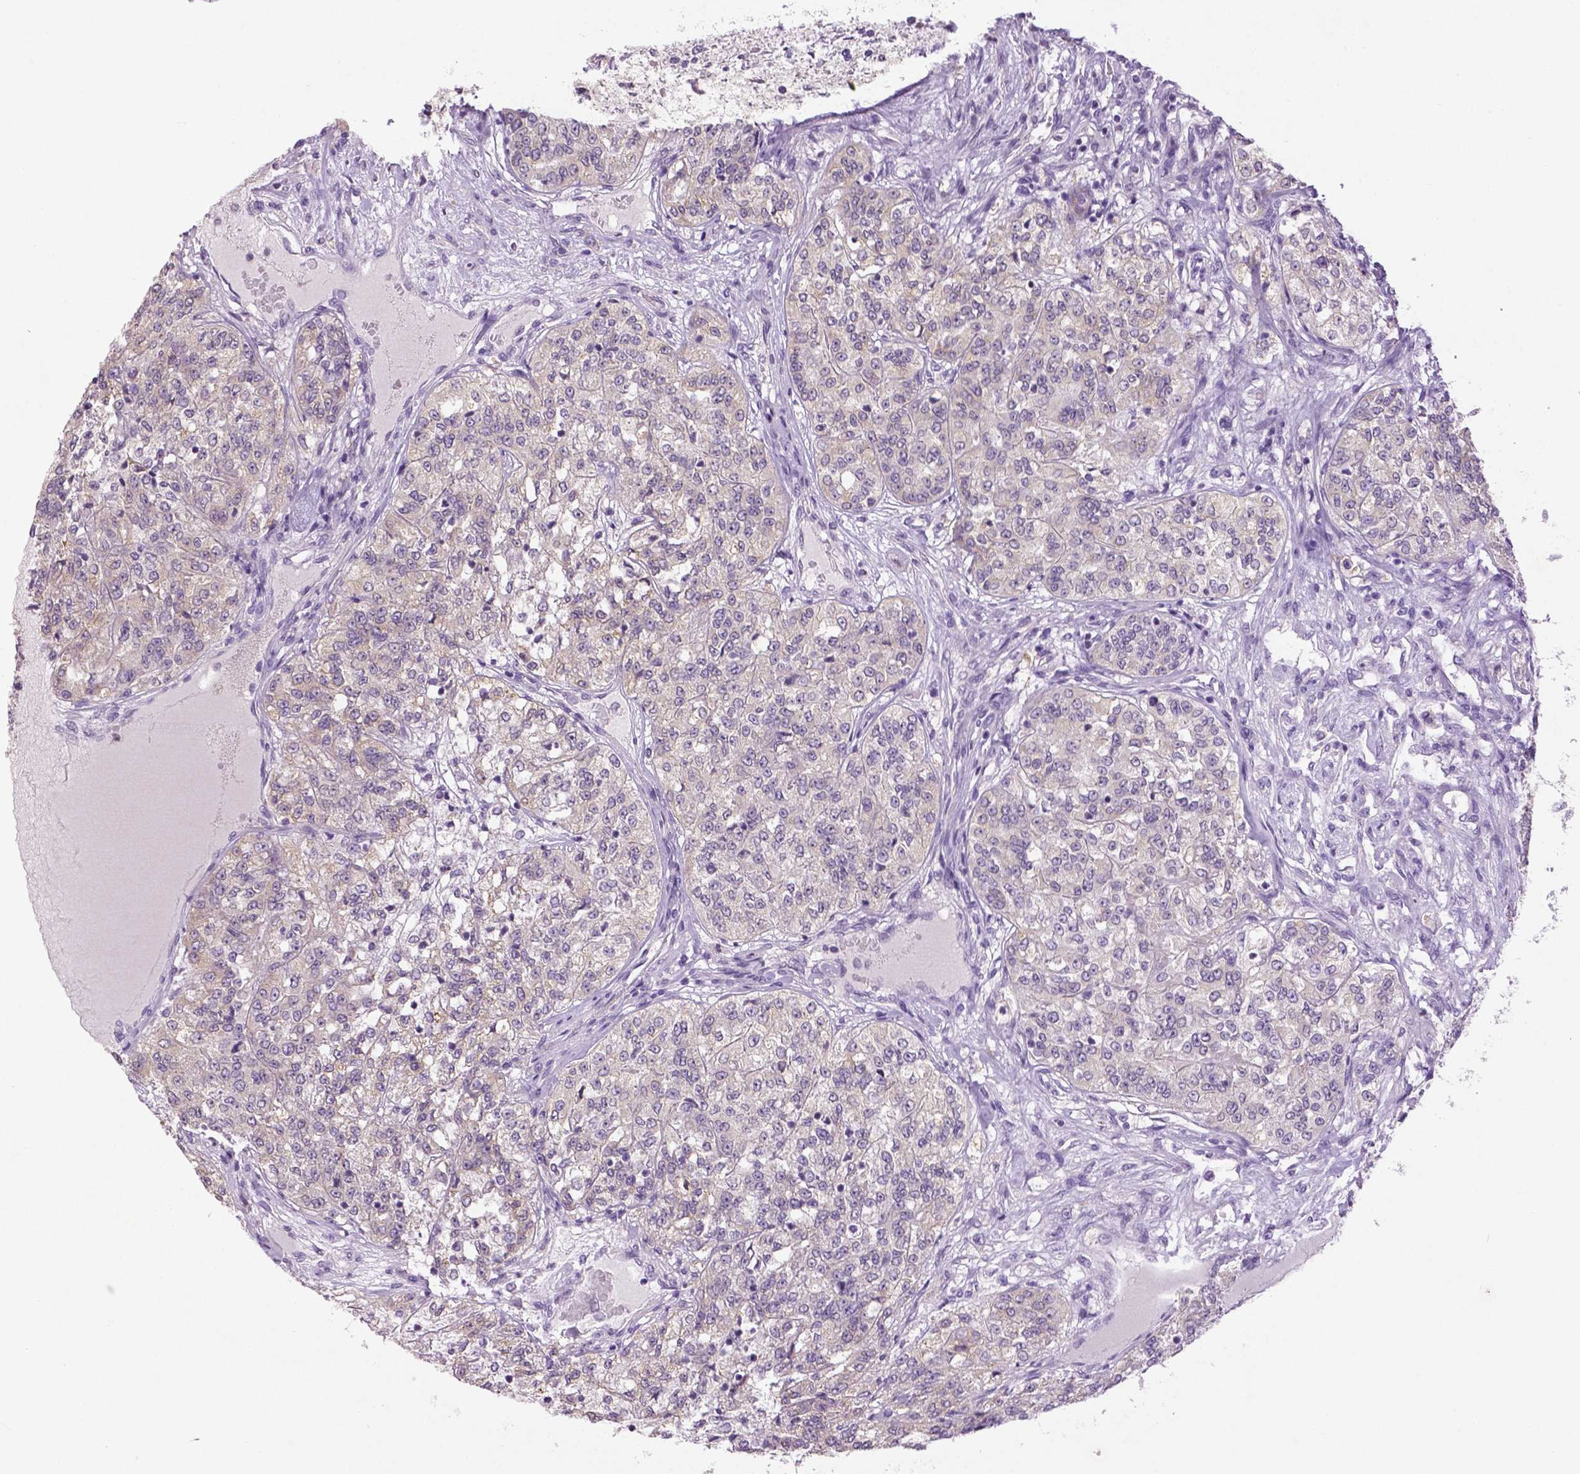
{"staining": {"intensity": "negative", "quantity": "none", "location": "none"}, "tissue": "renal cancer", "cell_type": "Tumor cells", "image_type": "cancer", "snomed": [{"axis": "morphology", "description": "Adenocarcinoma, NOS"}, {"axis": "topography", "description": "Kidney"}], "caption": "There is no significant staining in tumor cells of adenocarcinoma (renal). (DAB immunohistochemistry with hematoxylin counter stain).", "gene": "DNAH12", "patient": {"sex": "female", "age": 63}}